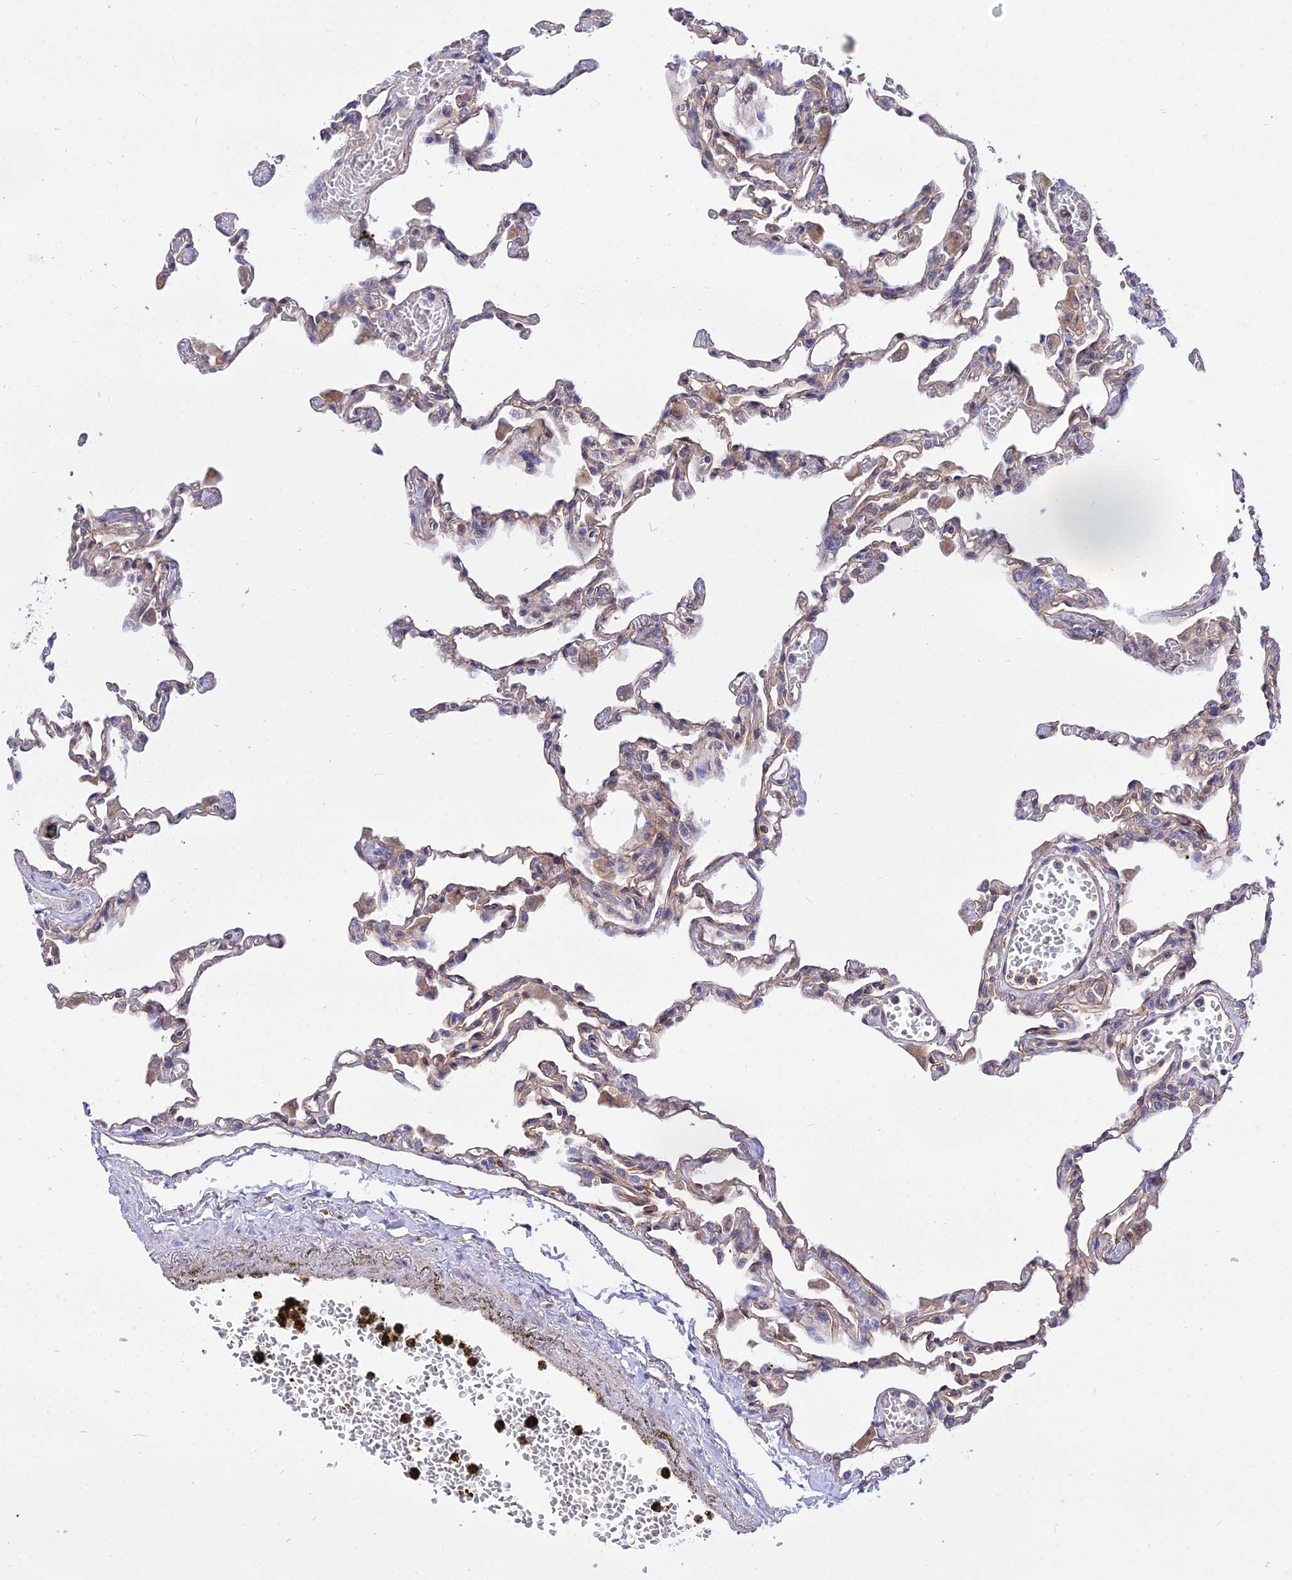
{"staining": {"intensity": "moderate", "quantity": "25%-75%", "location": "cytoplasmic/membranous"}, "tissue": "lung", "cell_type": "Alveolar cells", "image_type": "normal", "snomed": [{"axis": "morphology", "description": "Normal tissue, NOS"}, {"axis": "topography", "description": "Bronchus"}, {"axis": "topography", "description": "Lung"}], "caption": "Immunohistochemical staining of normal human lung shows medium levels of moderate cytoplasmic/membranous positivity in about 25%-75% of alveolar cells. The staining was performed using DAB (3,3'-diaminobenzidine) to visualize the protein expression in brown, while the nuclei were stained in blue with hematoxylin (Magnification: 20x).", "gene": "CDC37L1", "patient": {"sex": "female", "age": 49}}